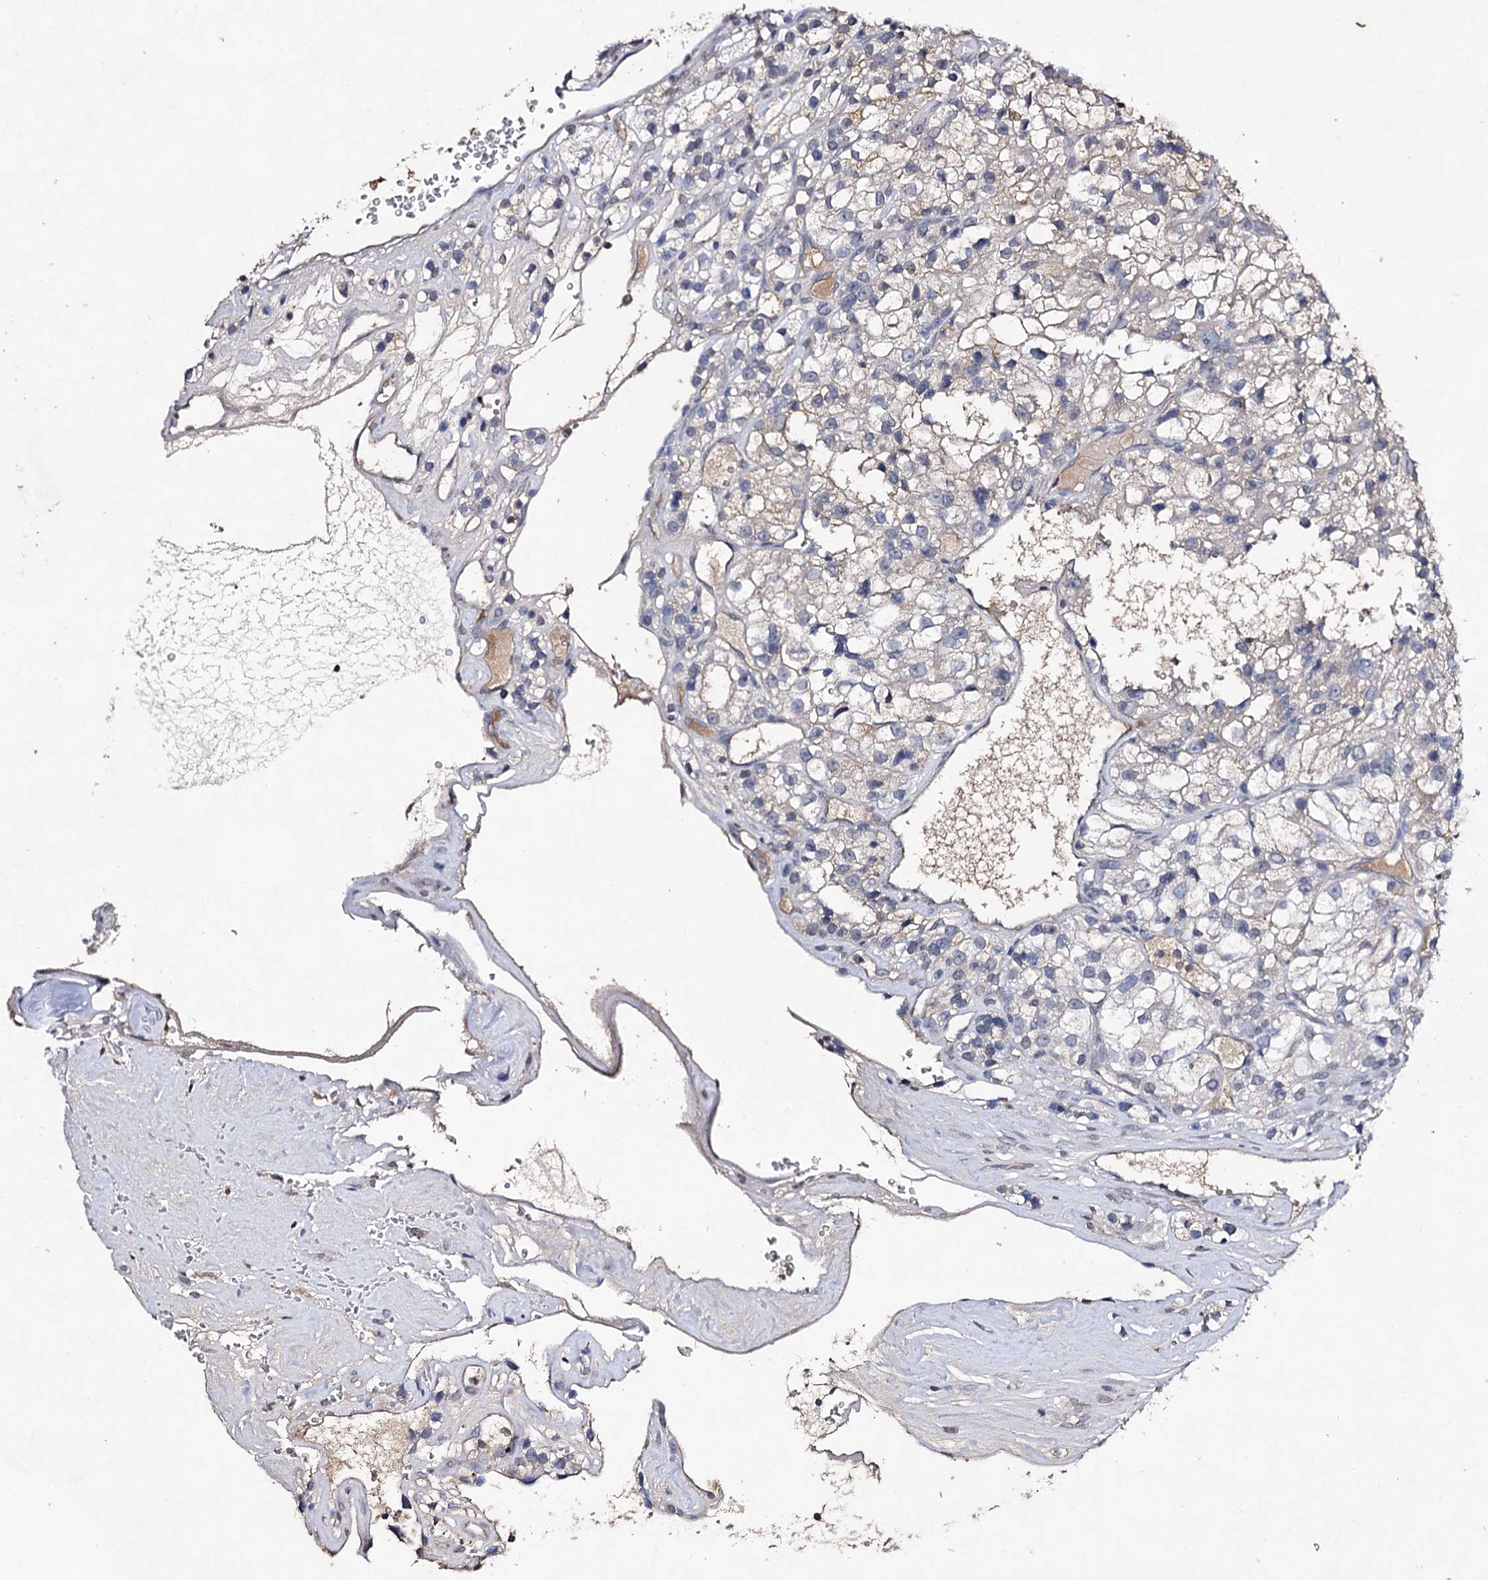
{"staining": {"intensity": "negative", "quantity": "none", "location": "none"}, "tissue": "renal cancer", "cell_type": "Tumor cells", "image_type": "cancer", "snomed": [{"axis": "morphology", "description": "Adenocarcinoma, NOS"}, {"axis": "topography", "description": "Kidney"}], "caption": "Micrograph shows no protein positivity in tumor cells of renal adenocarcinoma tissue. (IHC, brightfield microscopy, high magnification).", "gene": "PLIN1", "patient": {"sex": "female", "age": 57}}